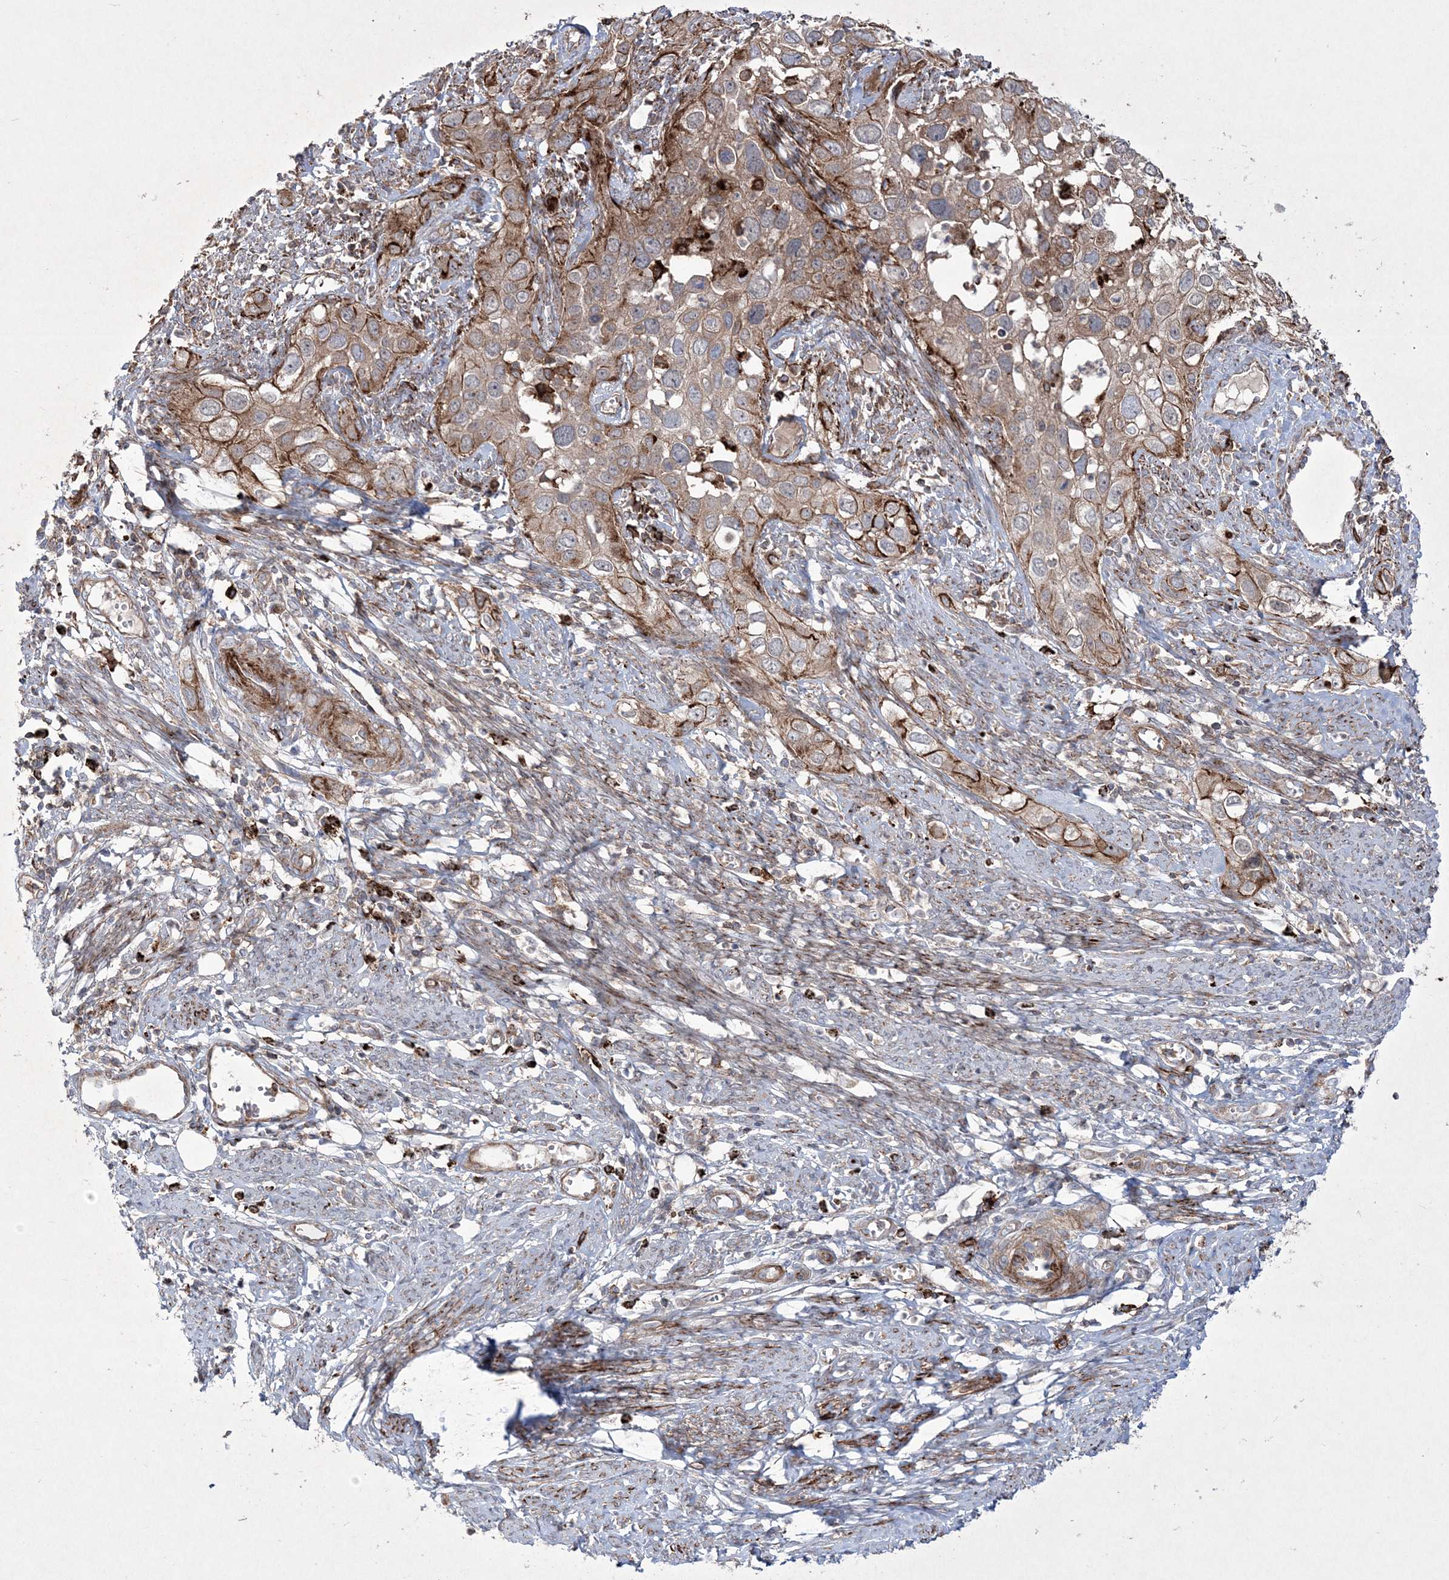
{"staining": {"intensity": "moderate", "quantity": "<25%", "location": "cytoplasmic/membranous"}, "tissue": "cervical cancer", "cell_type": "Tumor cells", "image_type": "cancer", "snomed": [{"axis": "morphology", "description": "Squamous cell carcinoma, NOS"}, {"axis": "topography", "description": "Cervix"}], "caption": "Tumor cells demonstrate moderate cytoplasmic/membranous positivity in approximately <25% of cells in cervical cancer. (DAB (3,3'-diaminobenzidine) IHC with brightfield microscopy, high magnification).", "gene": "RICTOR", "patient": {"sex": "female", "age": 34}}